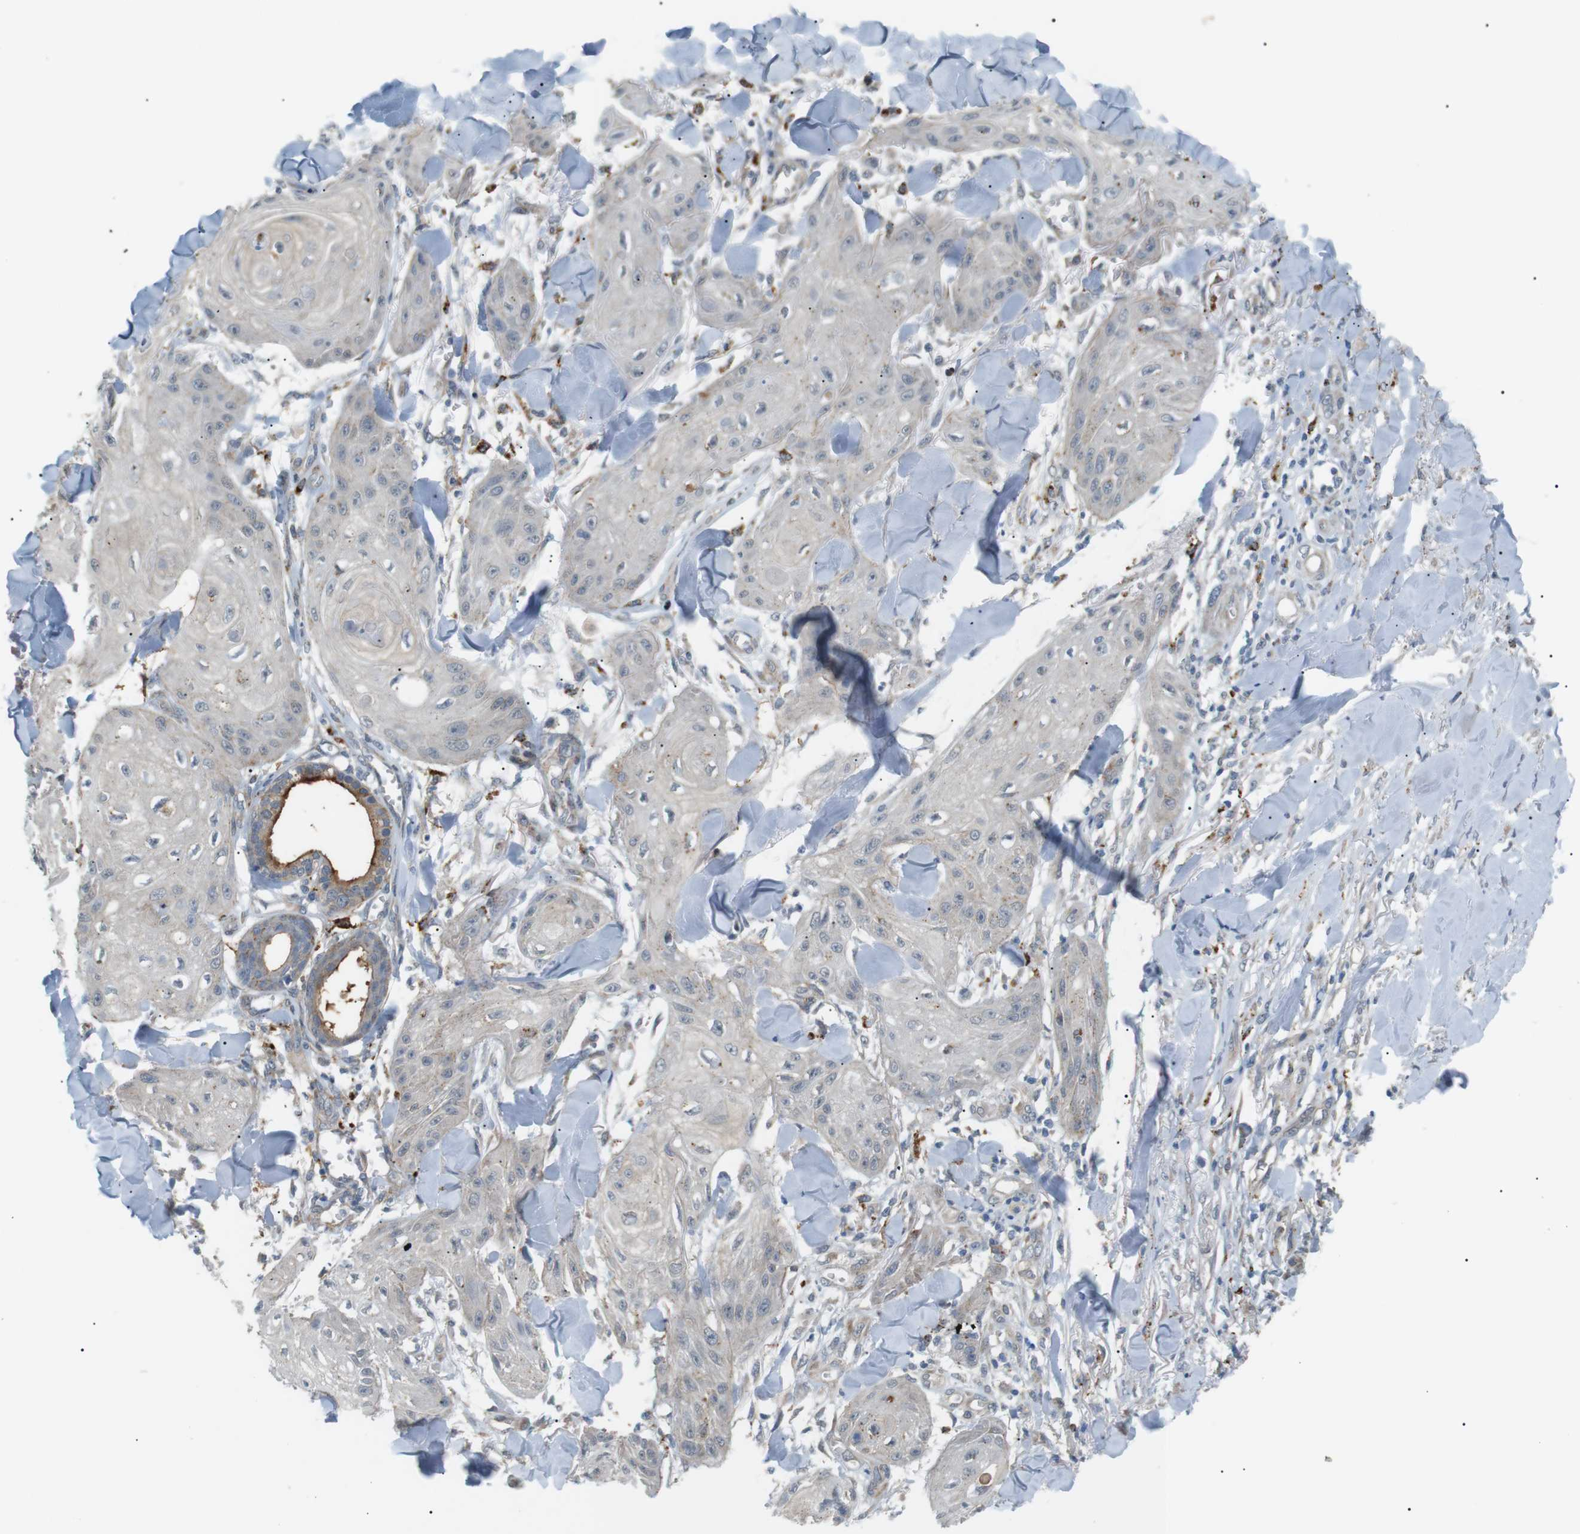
{"staining": {"intensity": "negative", "quantity": "none", "location": "none"}, "tissue": "skin cancer", "cell_type": "Tumor cells", "image_type": "cancer", "snomed": [{"axis": "morphology", "description": "Squamous cell carcinoma, NOS"}, {"axis": "topography", "description": "Skin"}], "caption": "This photomicrograph is of squamous cell carcinoma (skin) stained with immunohistochemistry (IHC) to label a protein in brown with the nuclei are counter-stained blue. There is no positivity in tumor cells.", "gene": "B4GALNT2", "patient": {"sex": "male", "age": 74}}